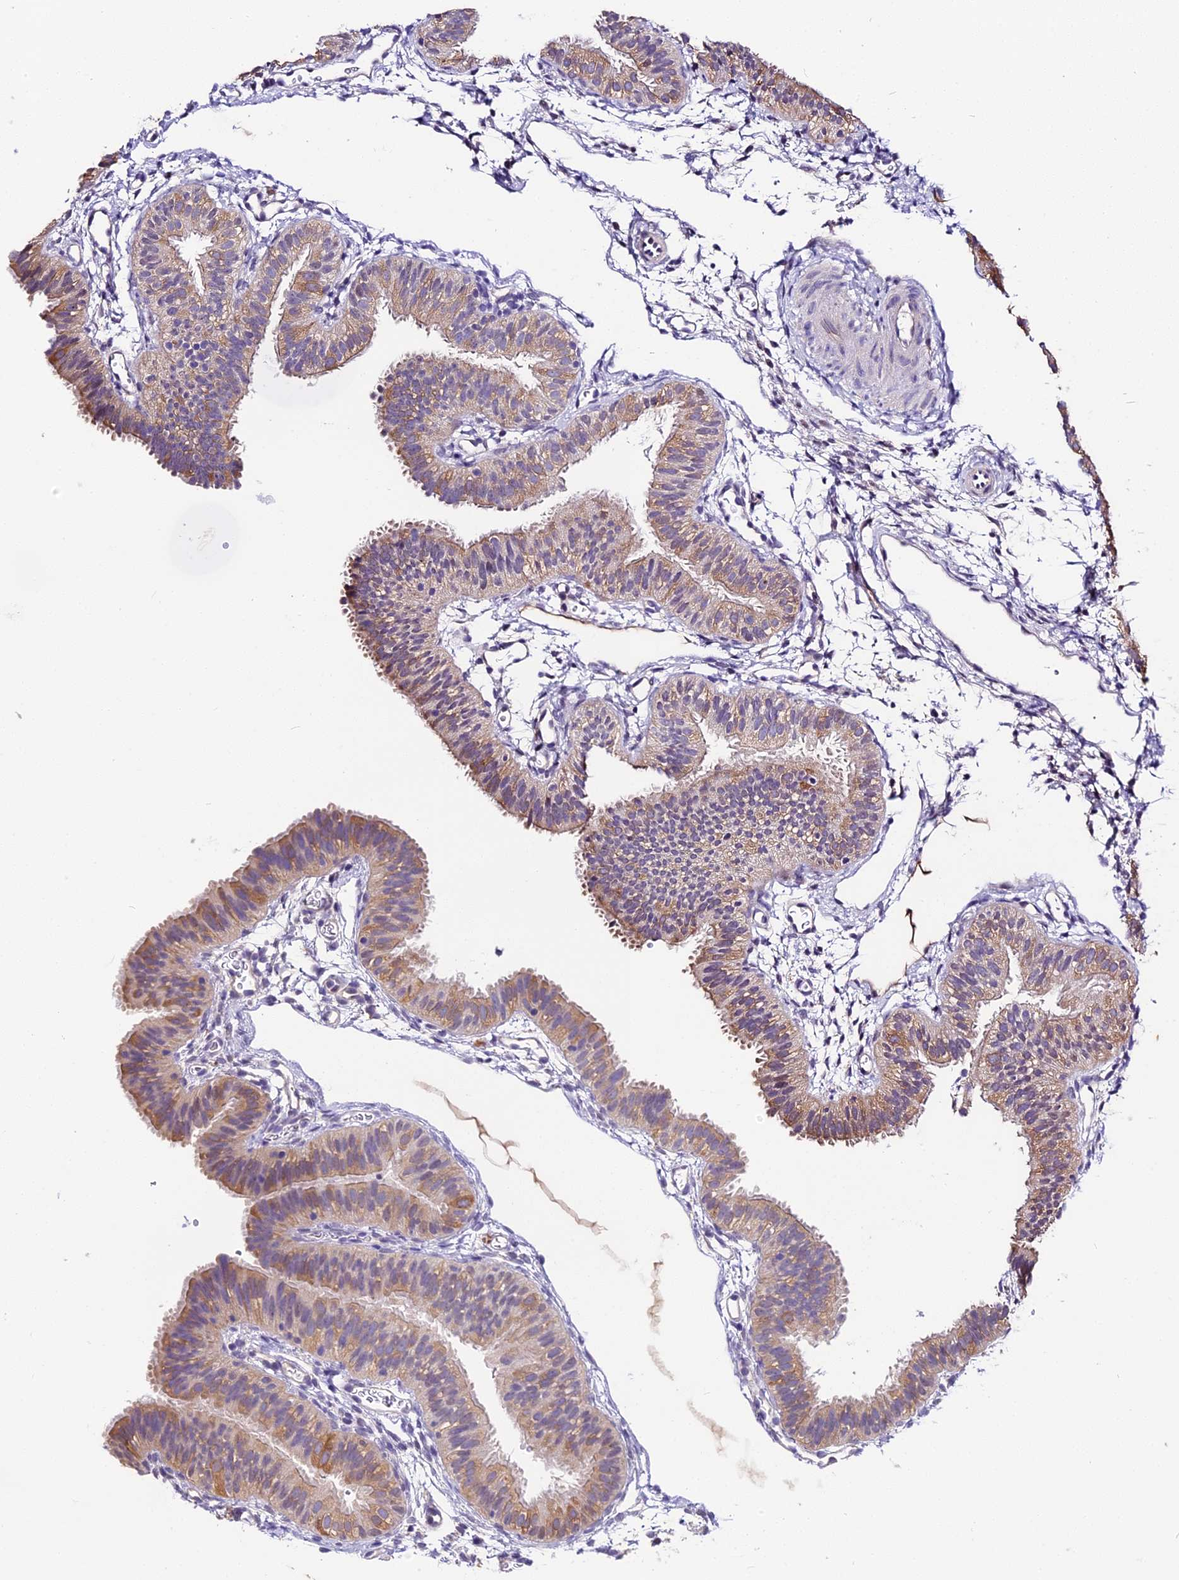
{"staining": {"intensity": "moderate", "quantity": ">75%", "location": "cytoplasmic/membranous"}, "tissue": "fallopian tube", "cell_type": "Glandular cells", "image_type": "normal", "snomed": [{"axis": "morphology", "description": "Normal tissue, NOS"}, {"axis": "topography", "description": "Fallopian tube"}], "caption": "A photomicrograph showing moderate cytoplasmic/membranous positivity in approximately >75% of glandular cells in normal fallopian tube, as visualized by brown immunohistochemical staining.", "gene": "BSCL2", "patient": {"sex": "female", "age": 35}}